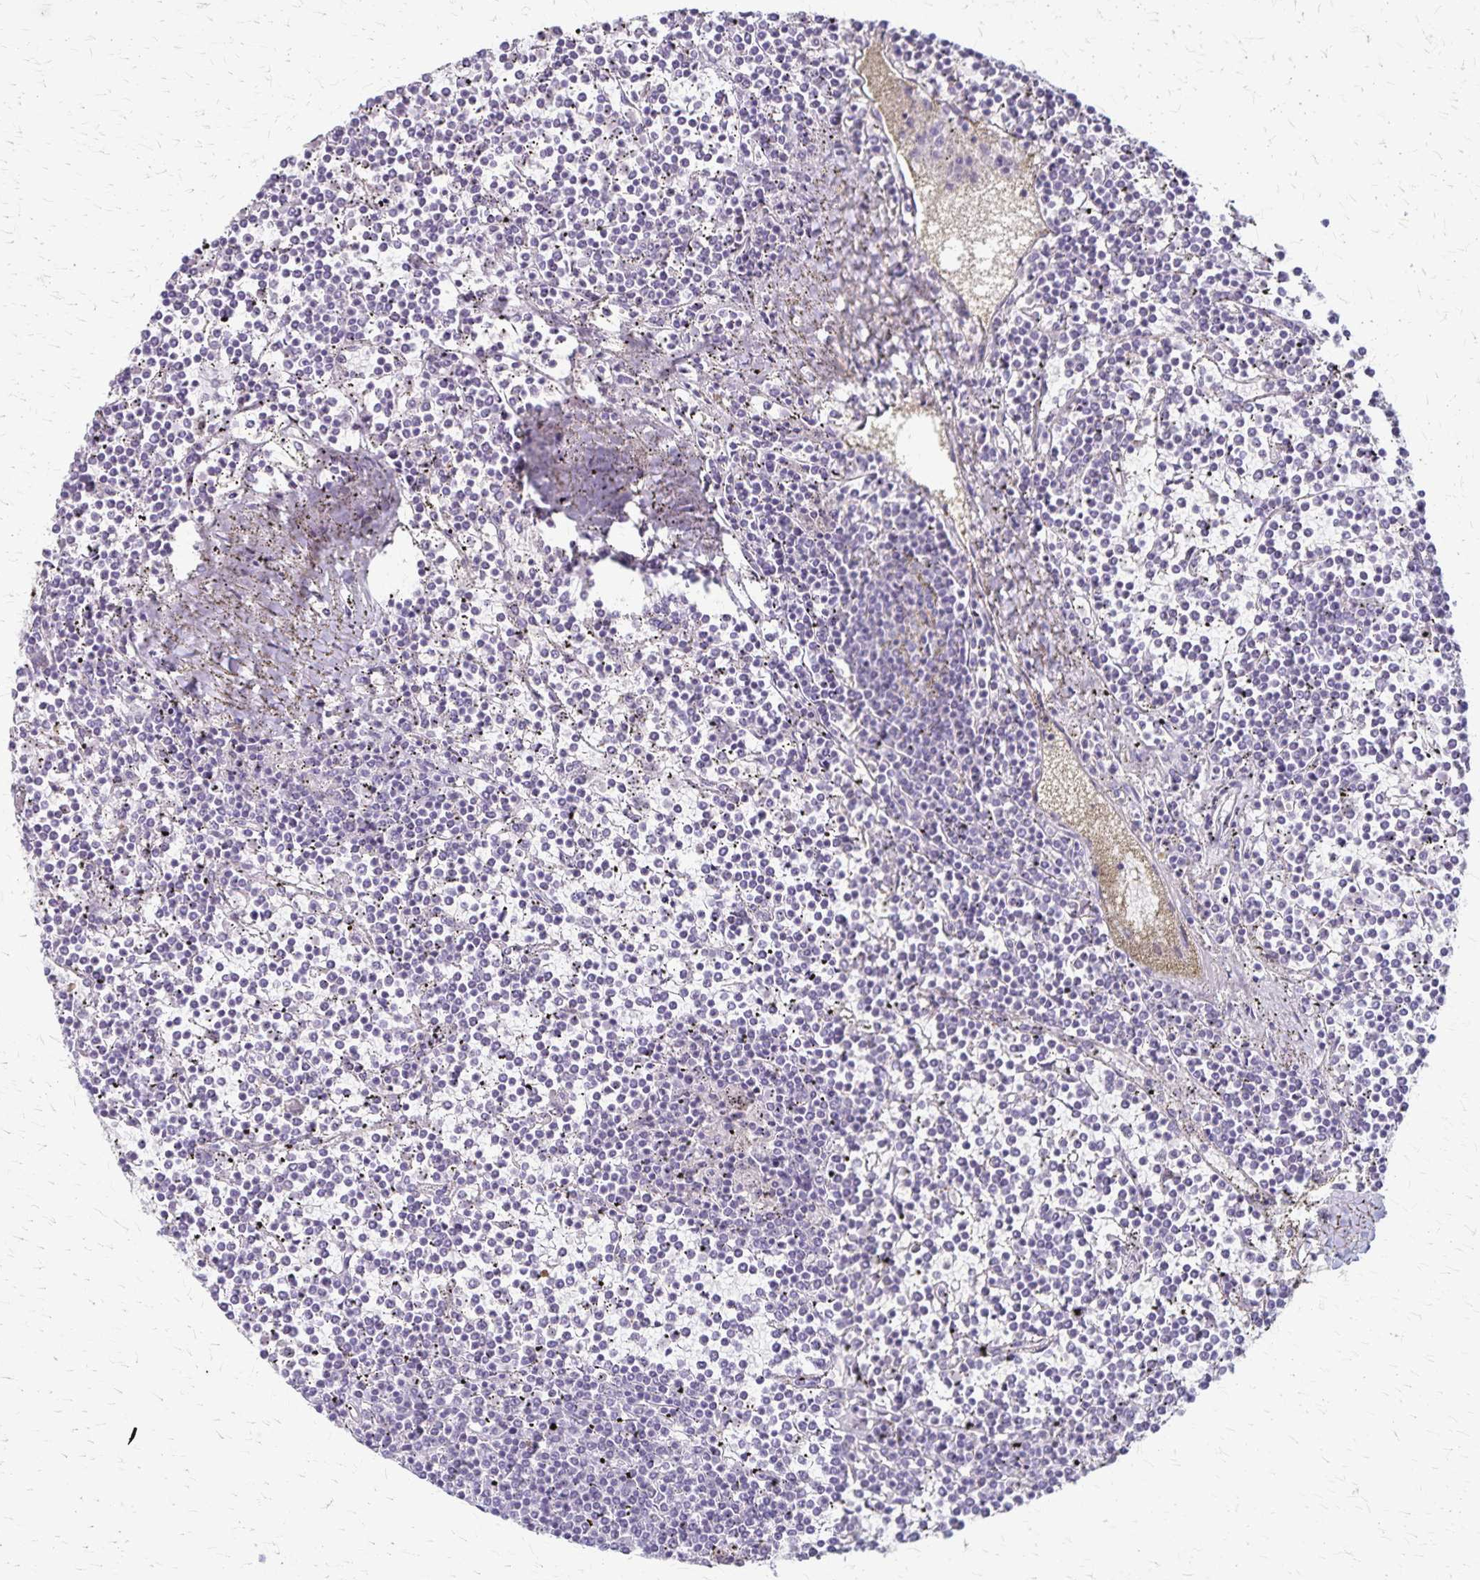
{"staining": {"intensity": "negative", "quantity": "none", "location": "none"}, "tissue": "lymphoma", "cell_type": "Tumor cells", "image_type": "cancer", "snomed": [{"axis": "morphology", "description": "Malignant lymphoma, non-Hodgkin's type, Low grade"}, {"axis": "topography", "description": "Spleen"}], "caption": "The image reveals no significant positivity in tumor cells of lymphoma.", "gene": "RASL10B", "patient": {"sex": "female", "age": 19}}